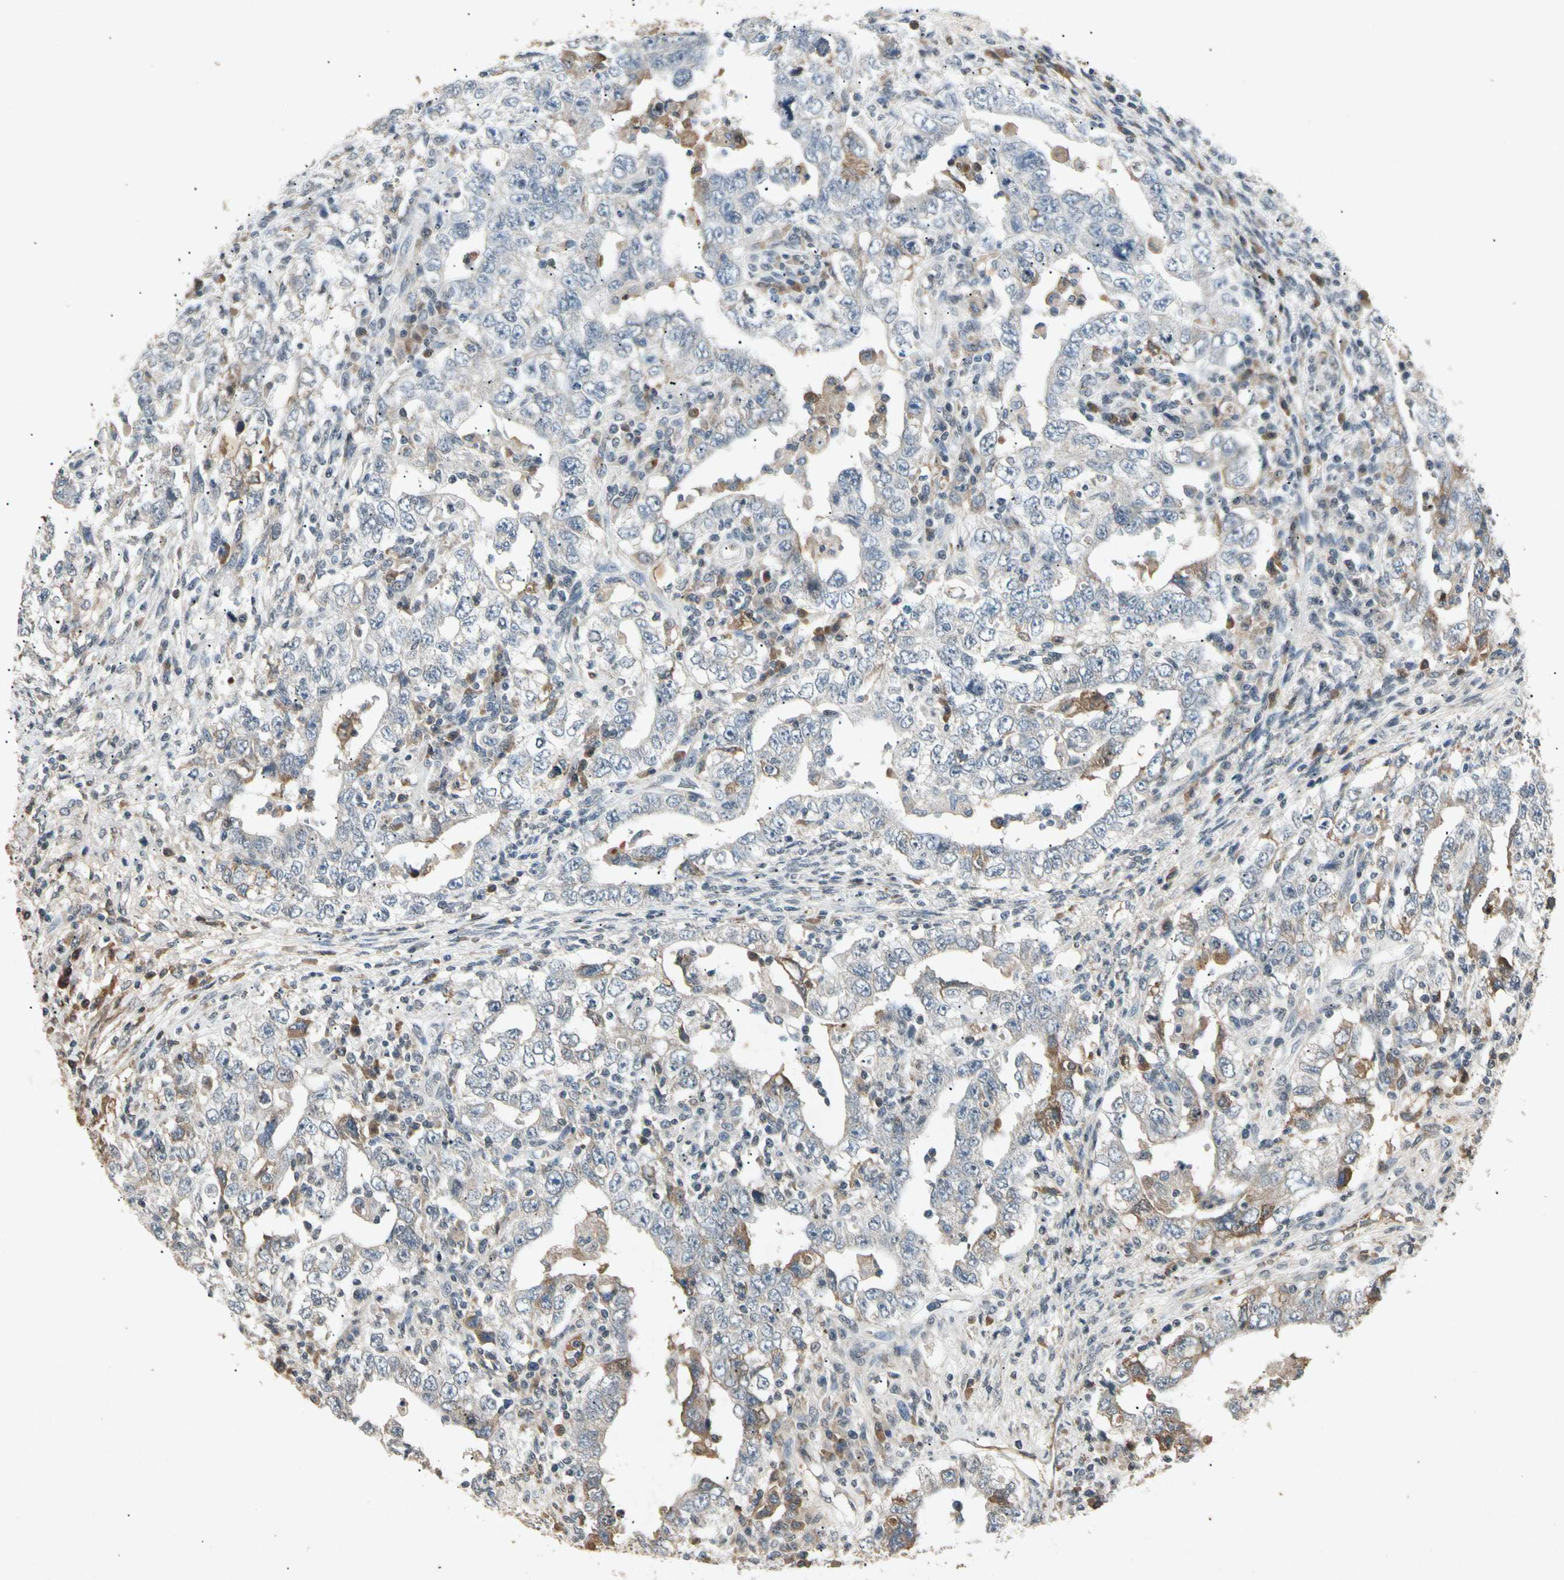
{"staining": {"intensity": "negative", "quantity": "none", "location": "none"}, "tissue": "testis cancer", "cell_type": "Tumor cells", "image_type": "cancer", "snomed": [{"axis": "morphology", "description": "Carcinoma, Embryonal, NOS"}, {"axis": "topography", "description": "Testis"}], "caption": "This photomicrograph is of testis embryonal carcinoma stained with immunohistochemistry (IHC) to label a protein in brown with the nuclei are counter-stained blue. There is no expression in tumor cells. The staining was performed using DAB (3,3'-diaminobenzidine) to visualize the protein expression in brown, while the nuclei were stained in blue with hematoxylin (Magnification: 20x).", "gene": "CP", "patient": {"sex": "male", "age": 26}}